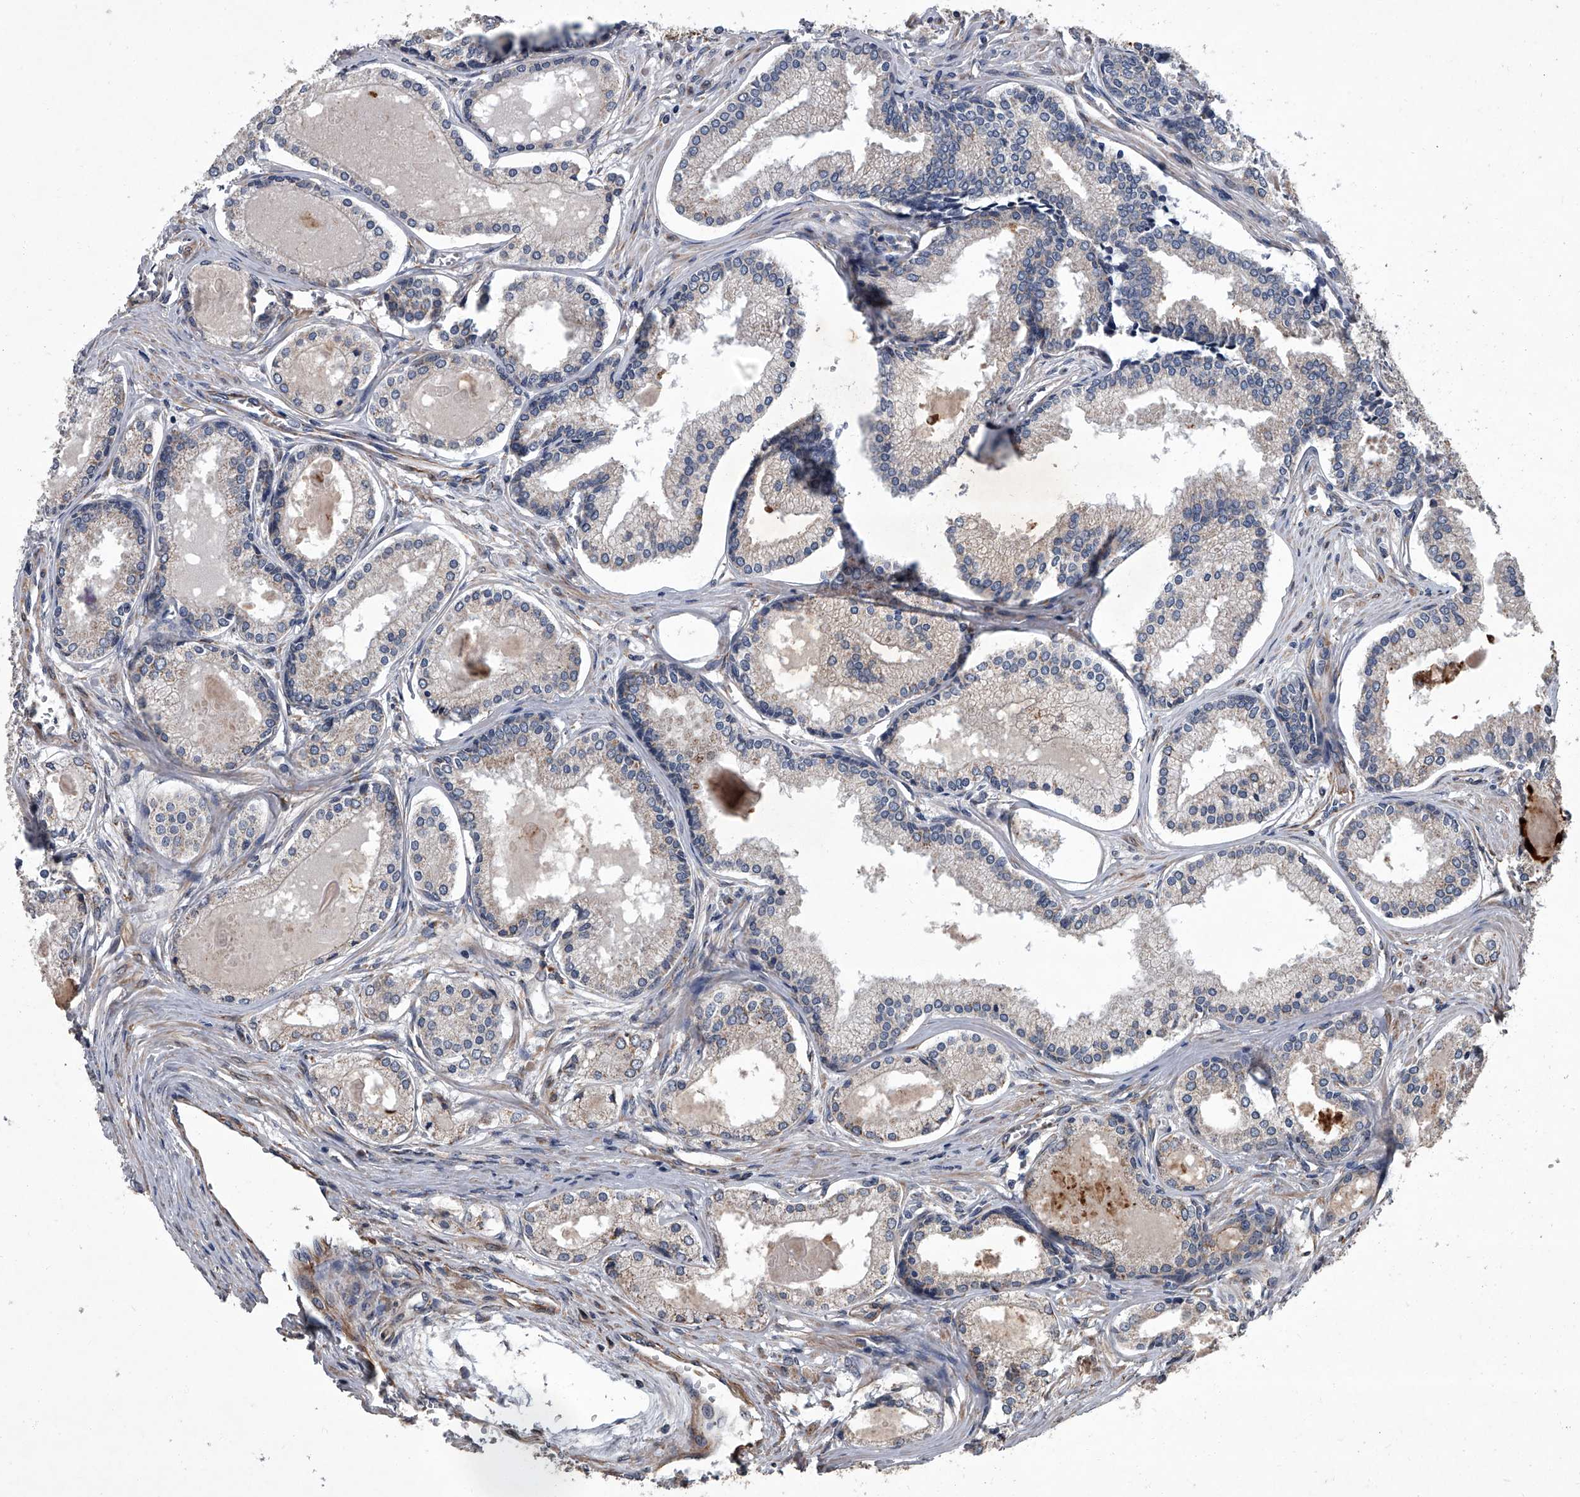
{"staining": {"intensity": "negative", "quantity": "none", "location": "none"}, "tissue": "prostate cancer", "cell_type": "Tumor cells", "image_type": "cancer", "snomed": [{"axis": "morphology", "description": "Adenocarcinoma, High grade"}, {"axis": "topography", "description": "Prostate"}], "caption": "IHC of human prostate high-grade adenocarcinoma shows no positivity in tumor cells. (Stains: DAB (3,3'-diaminobenzidine) immunohistochemistry with hematoxylin counter stain, Microscopy: brightfield microscopy at high magnification).", "gene": "SIRT4", "patient": {"sex": "male", "age": 68}}